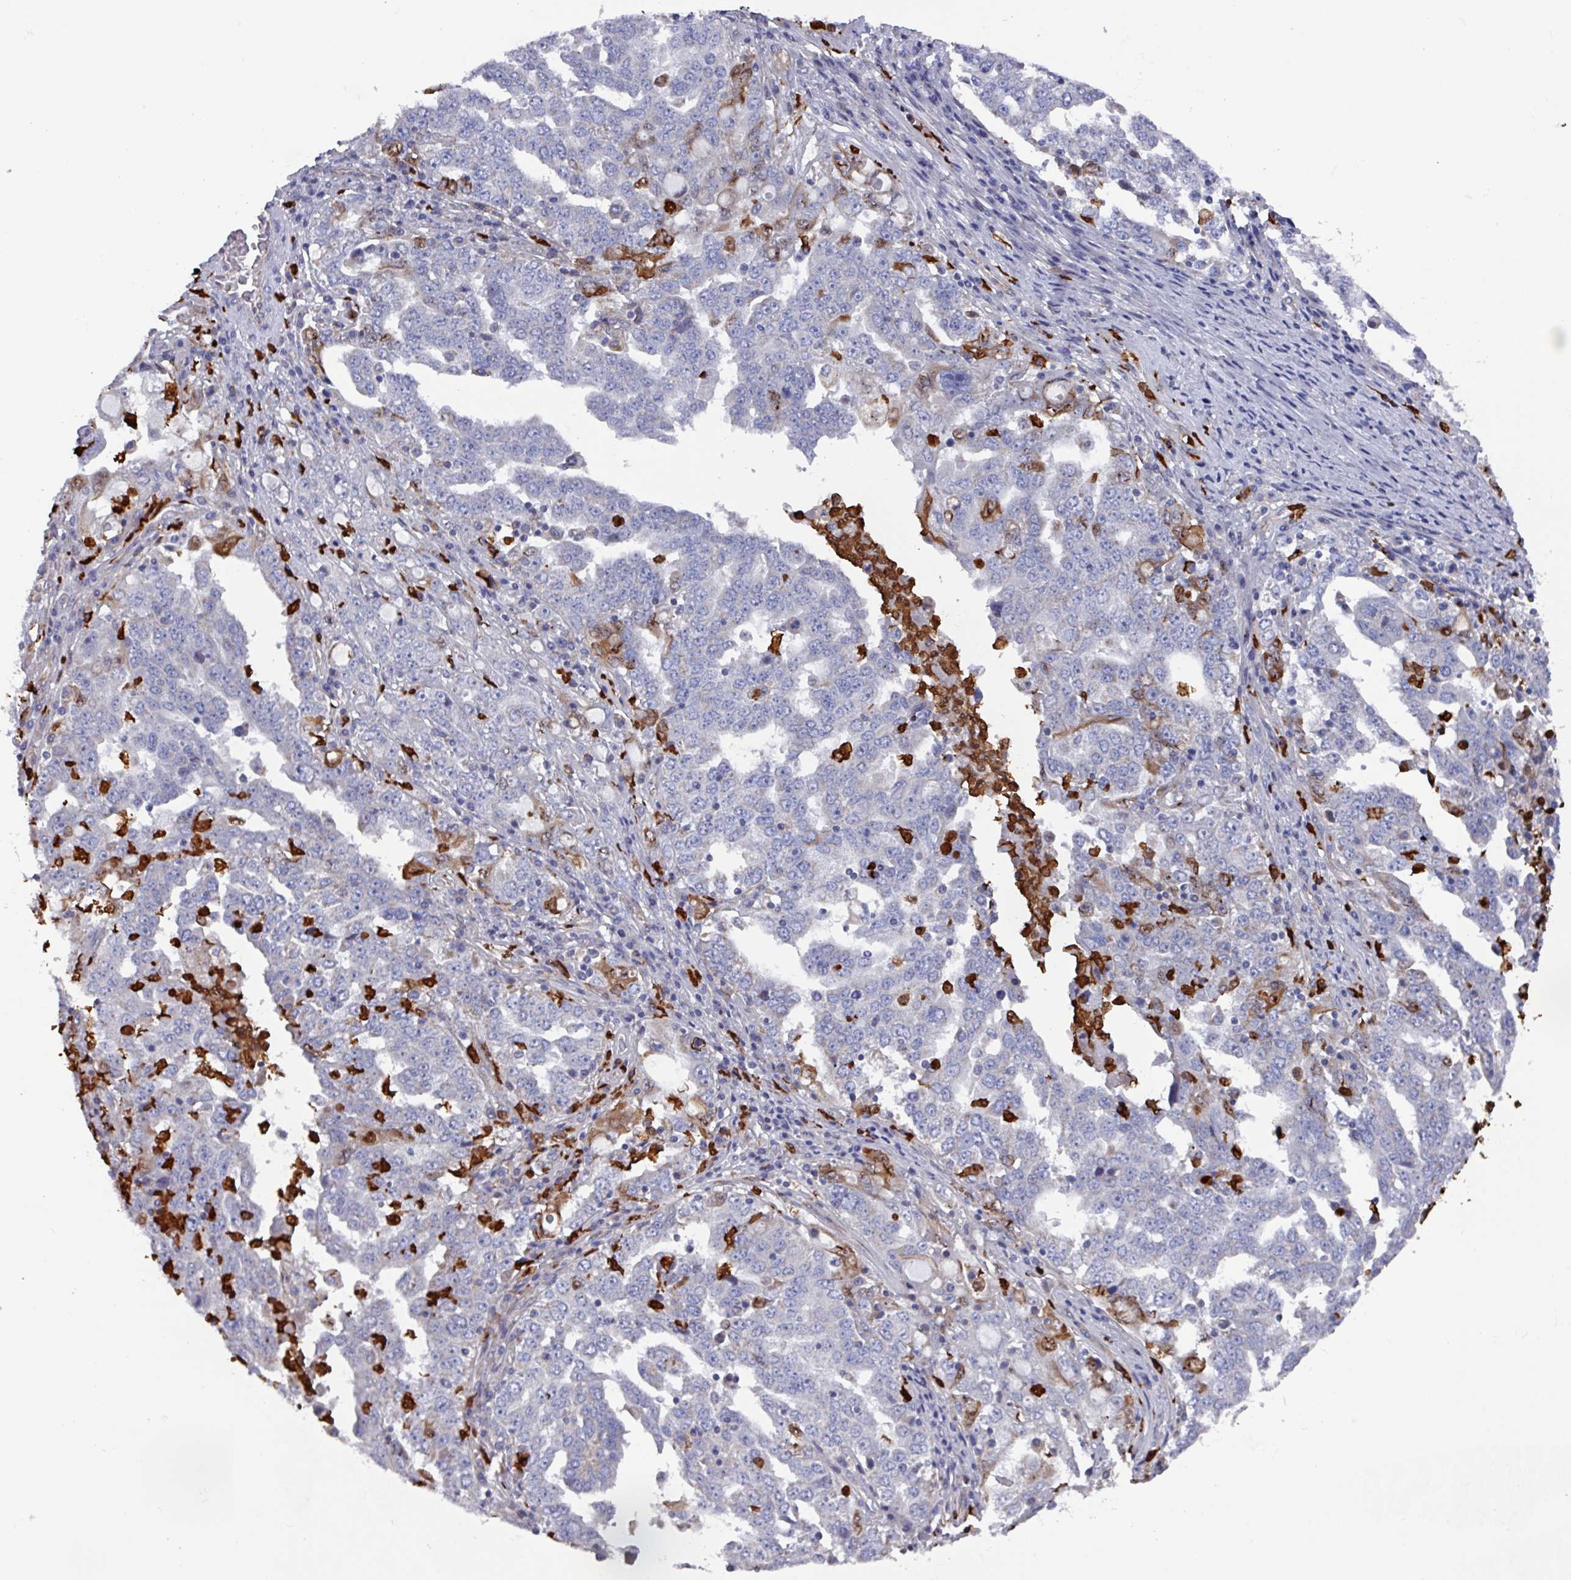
{"staining": {"intensity": "moderate", "quantity": "<25%", "location": "cytoplasmic/membranous"}, "tissue": "ovarian cancer", "cell_type": "Tumor cells", "image_type": "cancer", "snomed": [{"axis": "morphology", "description": "Carcinoma, endometroid"}, {"axis": "topography", "description": "Ovary"}], "caption": "Protein expression analysis of ovarian cancer exhibits moderate cytoplasmic/membranous positivity in about <25% of tumor cells. (Stains: DAB in brown, nuclei in blue, Microscopy: brightfield microscopy at high magnification).", "gene": "UQCC2", "patient": {"sex": "female", "age": 62}}